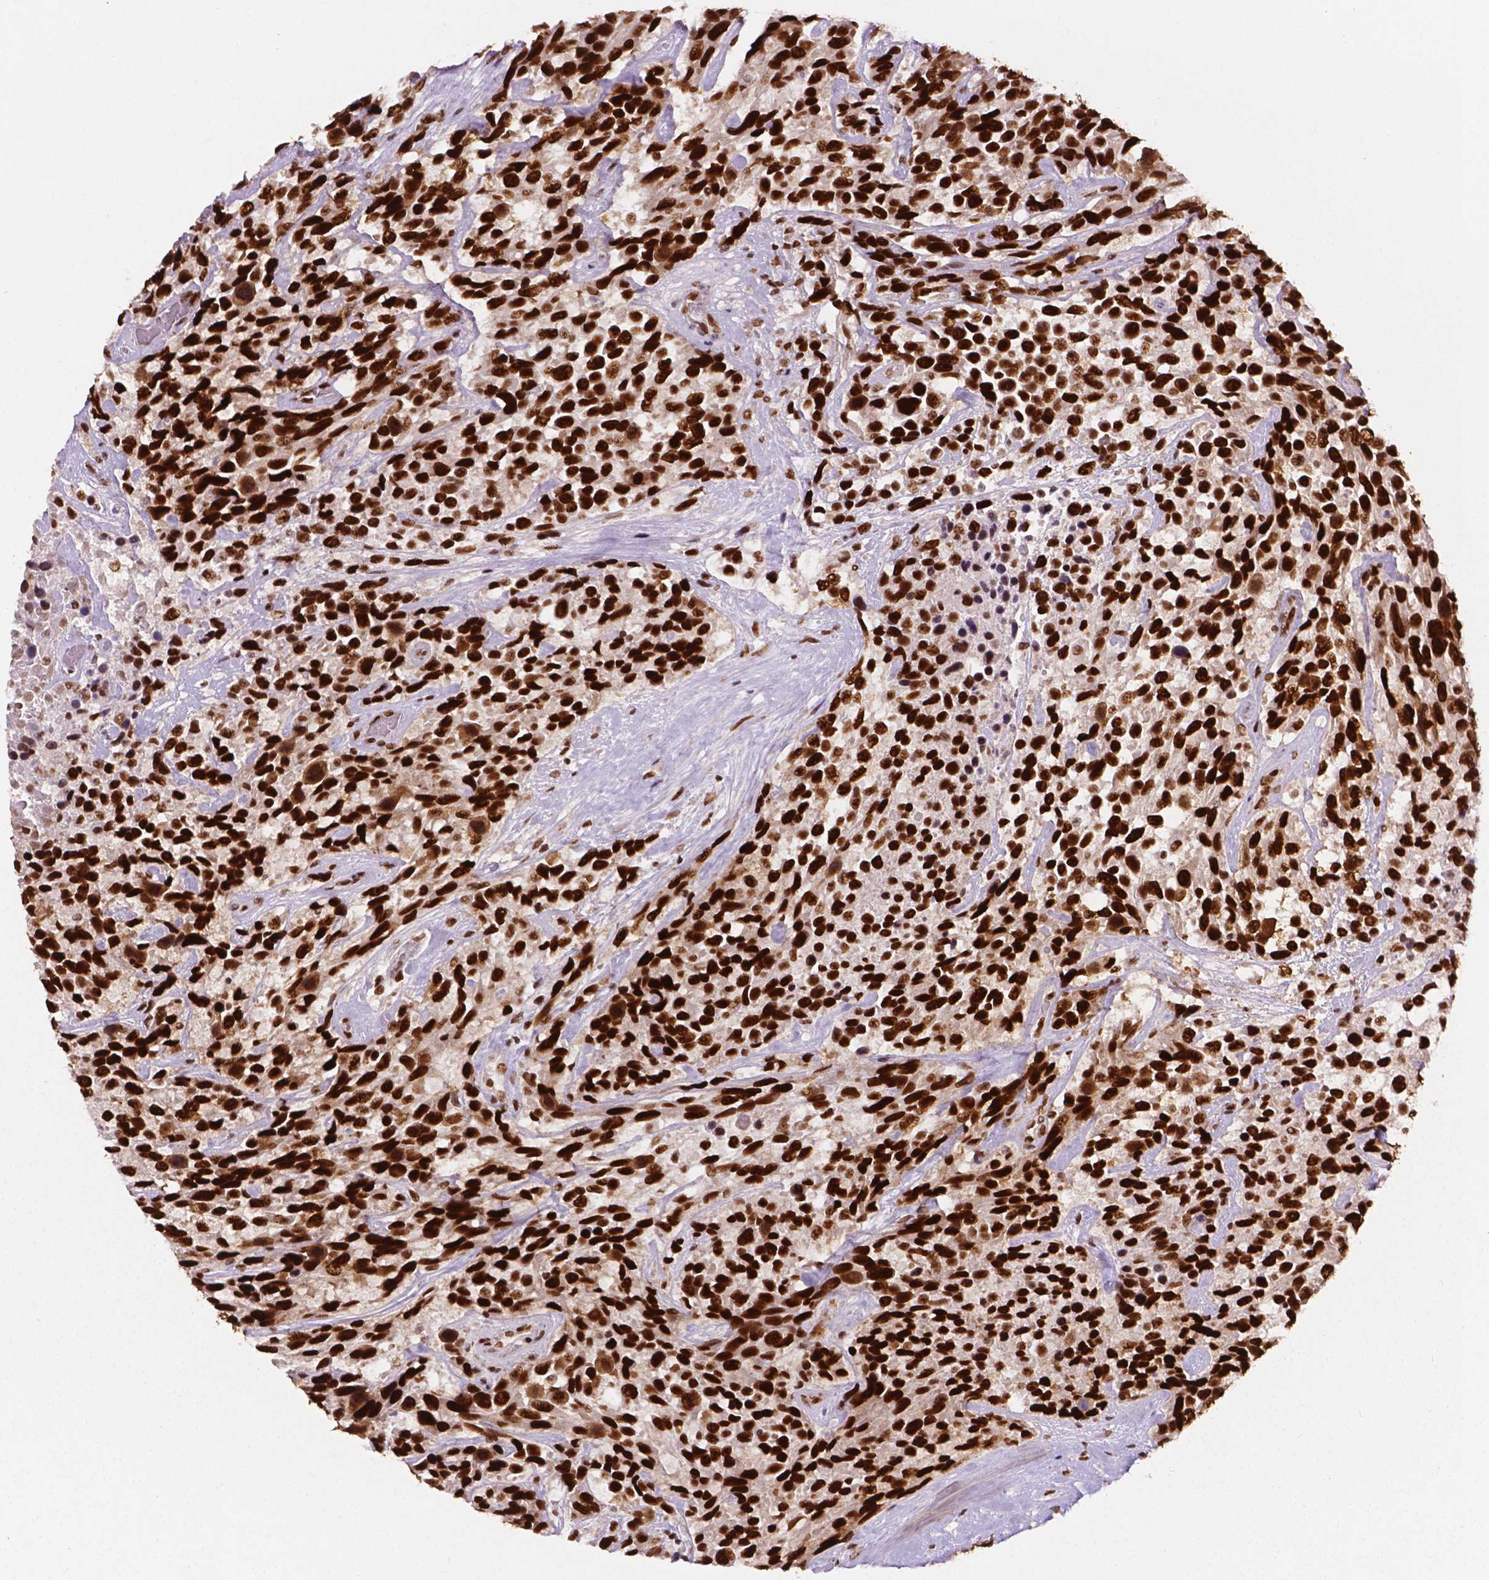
{"staining": {"intensity": "strong", "quantity": ">75%", "location": "nuclear"}, "tissue": "urothelial cancer", "cell_type": "Tumor cells", "image_type": "cancer", "snomed": [{"axis": "morphology", "description": "Urothelial carcinoma, High grade"}, {"axis": "topography", "description": "Urinary bladder"}], "caption": "This micrograph displays immunohistochemistry (IHC) staining of human urothelial carcinoma (high-grade), with high strong nuclear expression in approximately >75% of tumor cells.", "gene": "MLH1", "patient": {"sex": "female", "age": 70}}